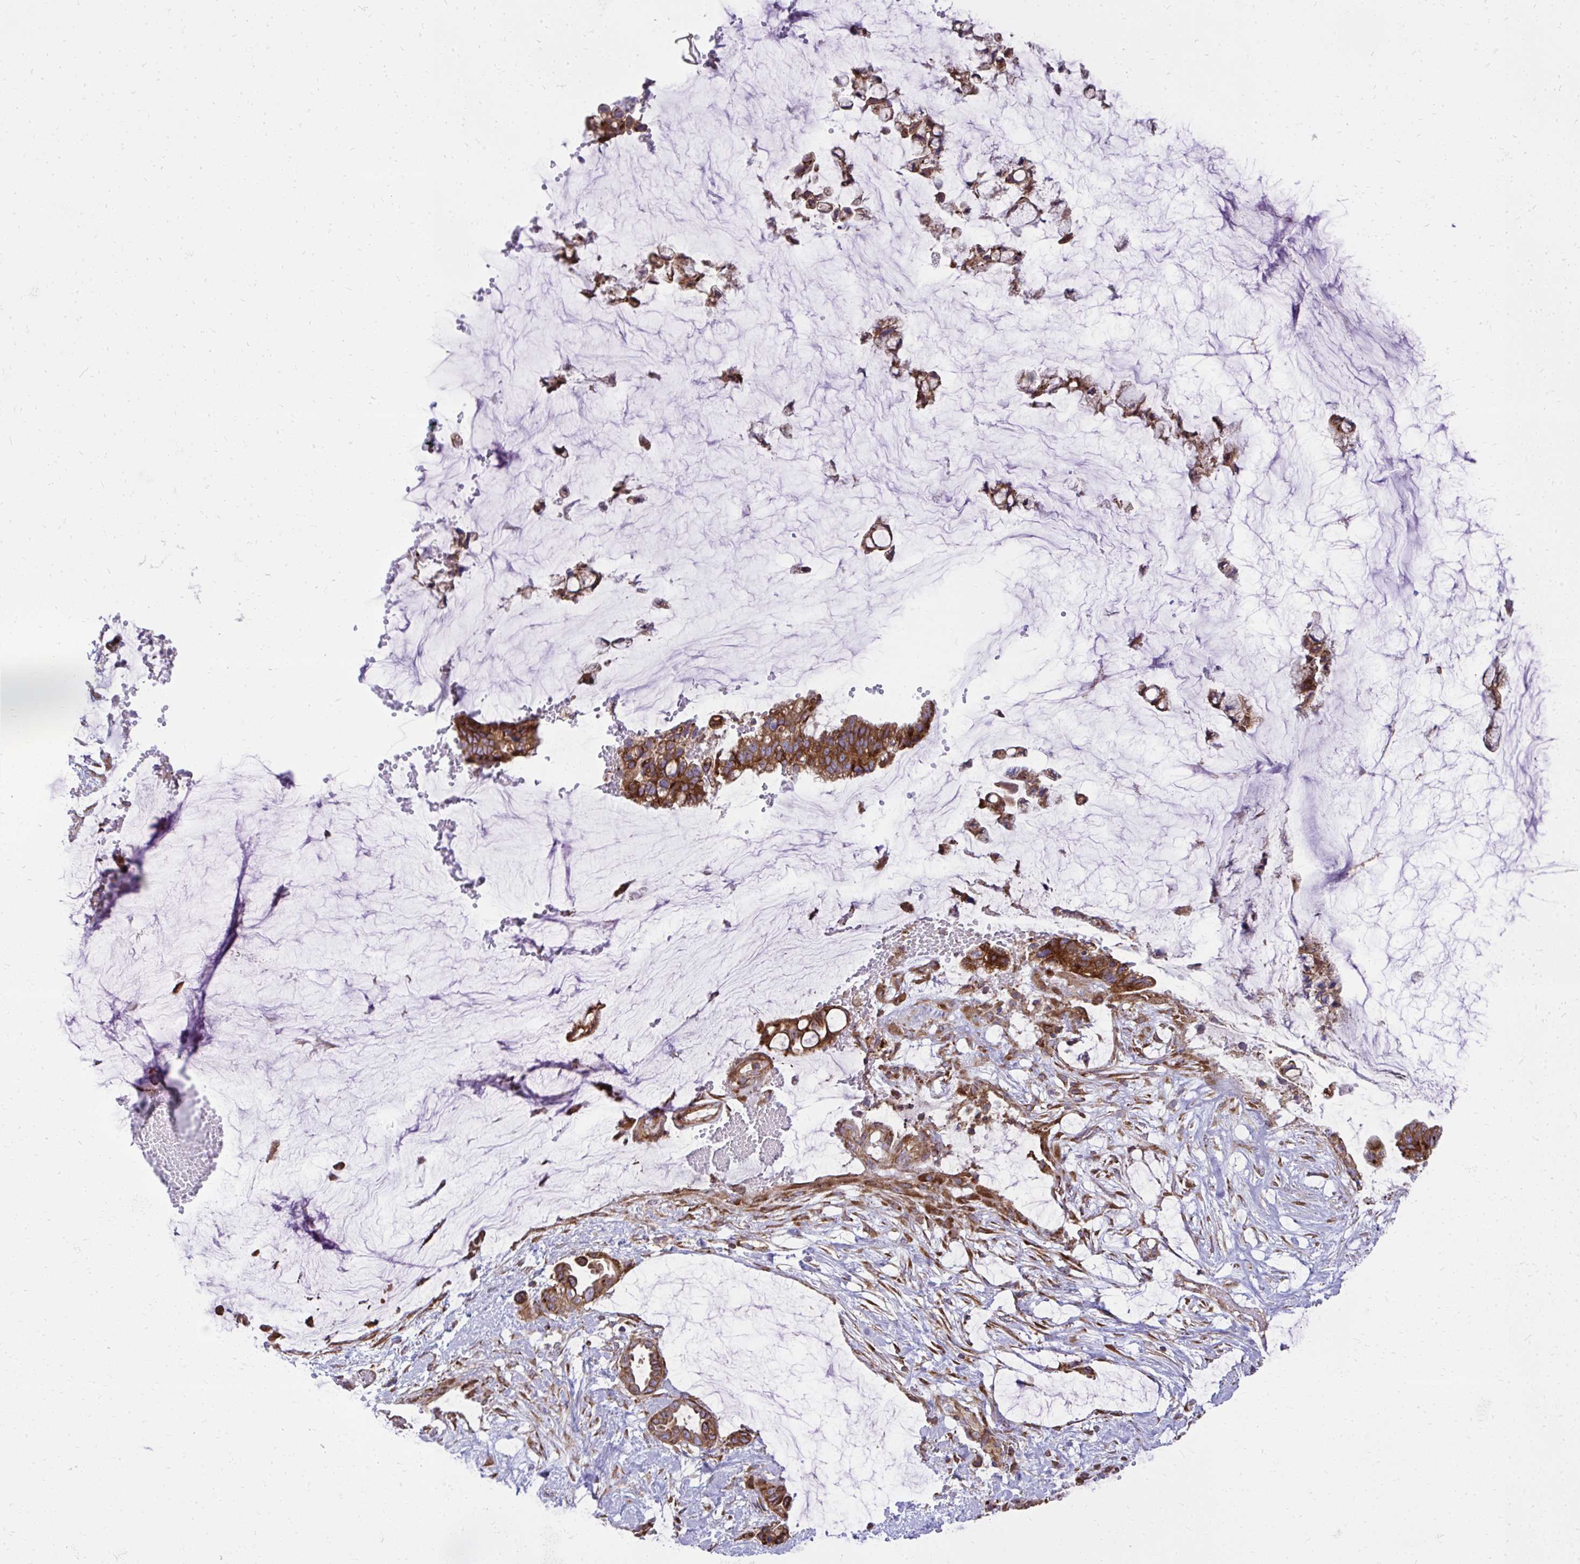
{"staining": {"intensity": "strong", "quantity": ">75%", "location": "cytoplasmic/membranous"}, "tissue": "ovarian cancer", "cell_type": "Tumor cells", "image_type": "cancer", "snomed": [{"axis": "morphology", "description": "Cystadenocarcinoma, mucinous, NOS"}, {"axis": "topography", "description": "Ovary"}], "caption": "Ovarian cancer (mucinous cystadenocarcinoma) stained with DAB IHC reveals high levels of strong cytoplasmic/membranous expression in about >75% of tumor cells.", "gene": "NMNAT3", "patient": {"sex": "female", "age": 39}}